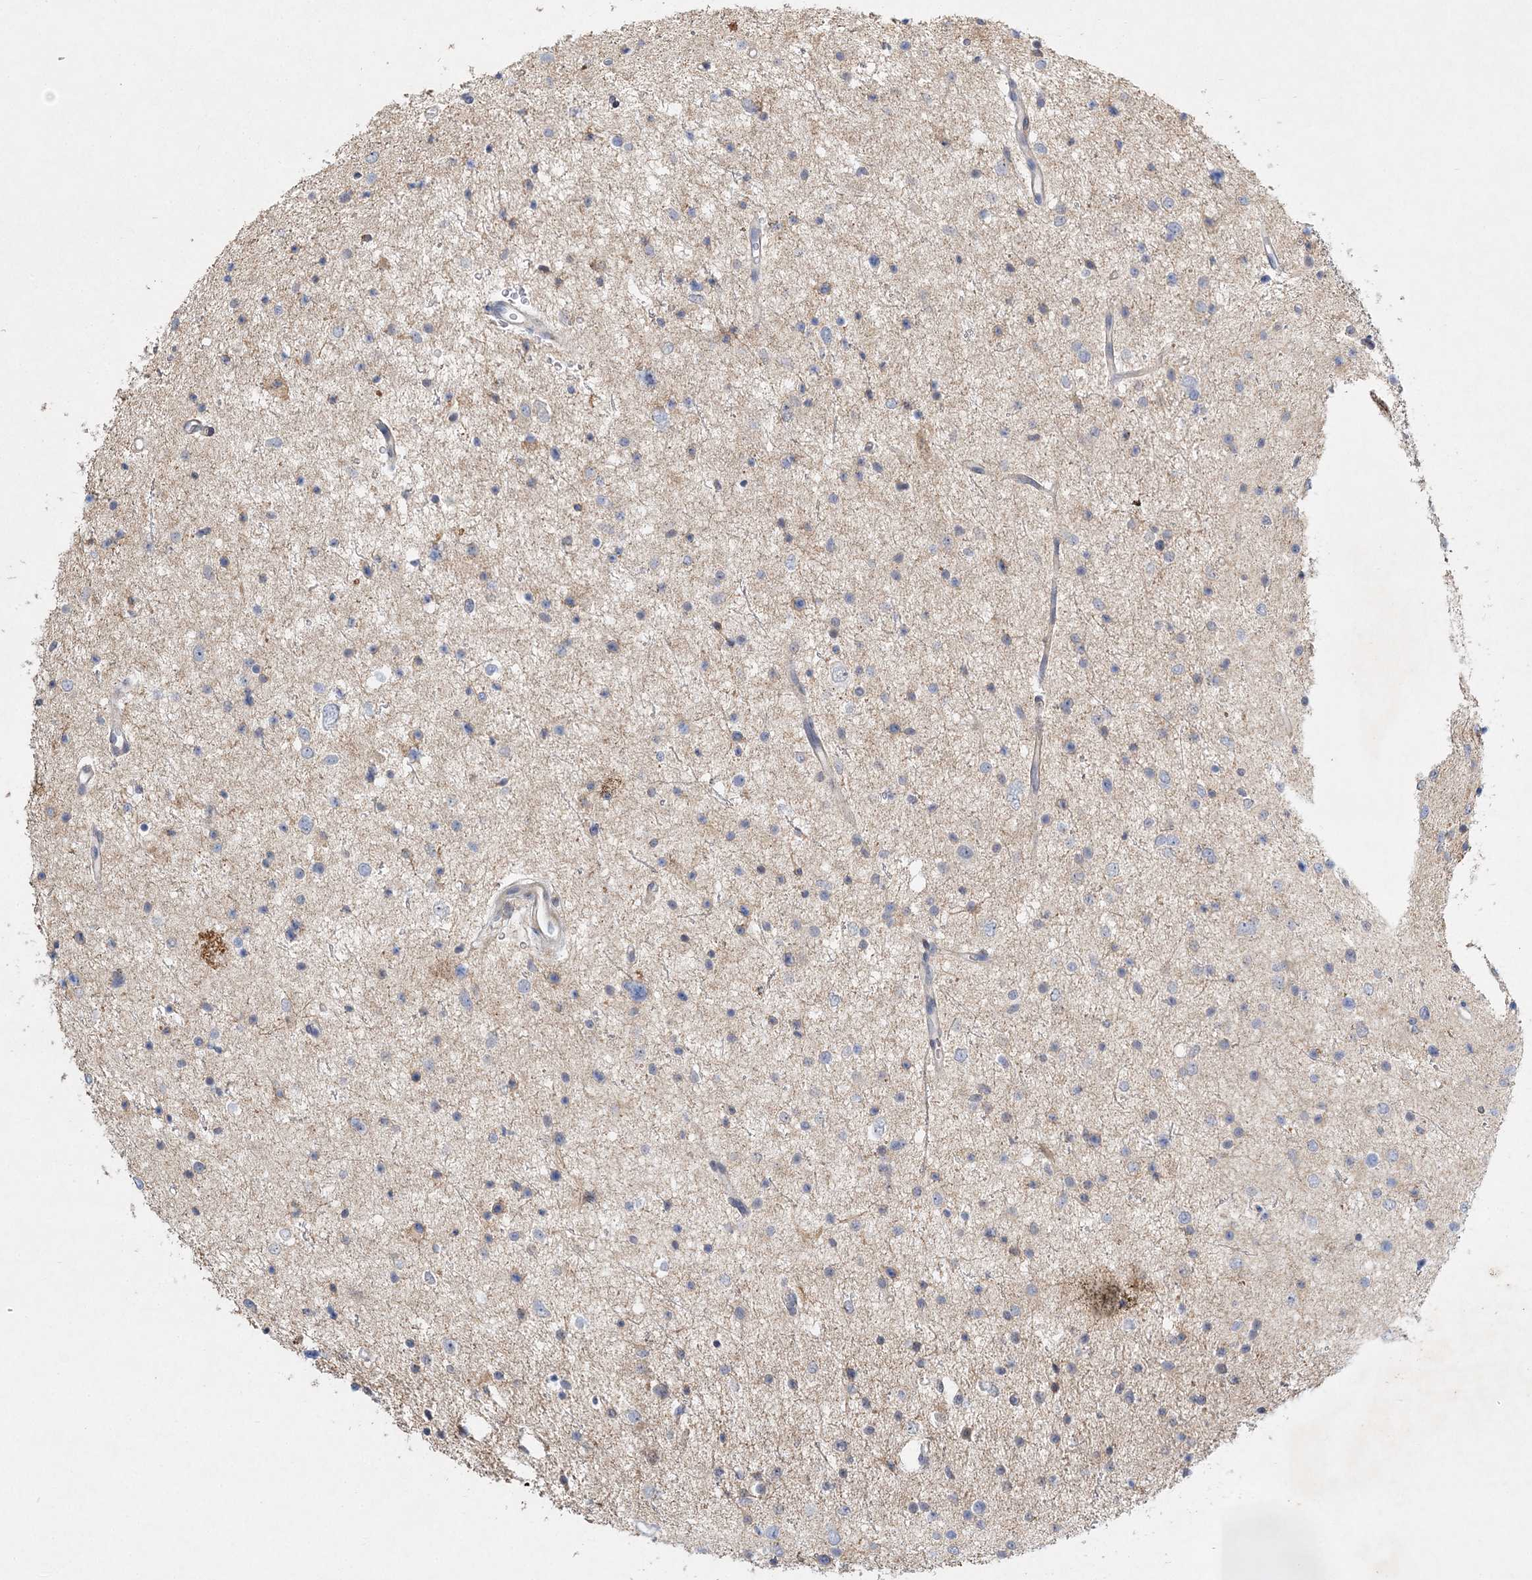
{"staining": {"intensity": "negative", "quantity": "none", "location": "none"}, "tissue": "glioma", "cell_type": "Tumor cells", "image_type": "cancer", "snomed": [{"axis": "morphology", "description": "Glioma, malignant, Low grade"}, {"axis": "topography", "description": "Brain"}], "caption": "The photomicrograph shows no significant expression in tumor cells of glioma. Nuclei are stained in blue.", "gene": "MAT2B", "patient": {"sex": "female", "age": 37}}